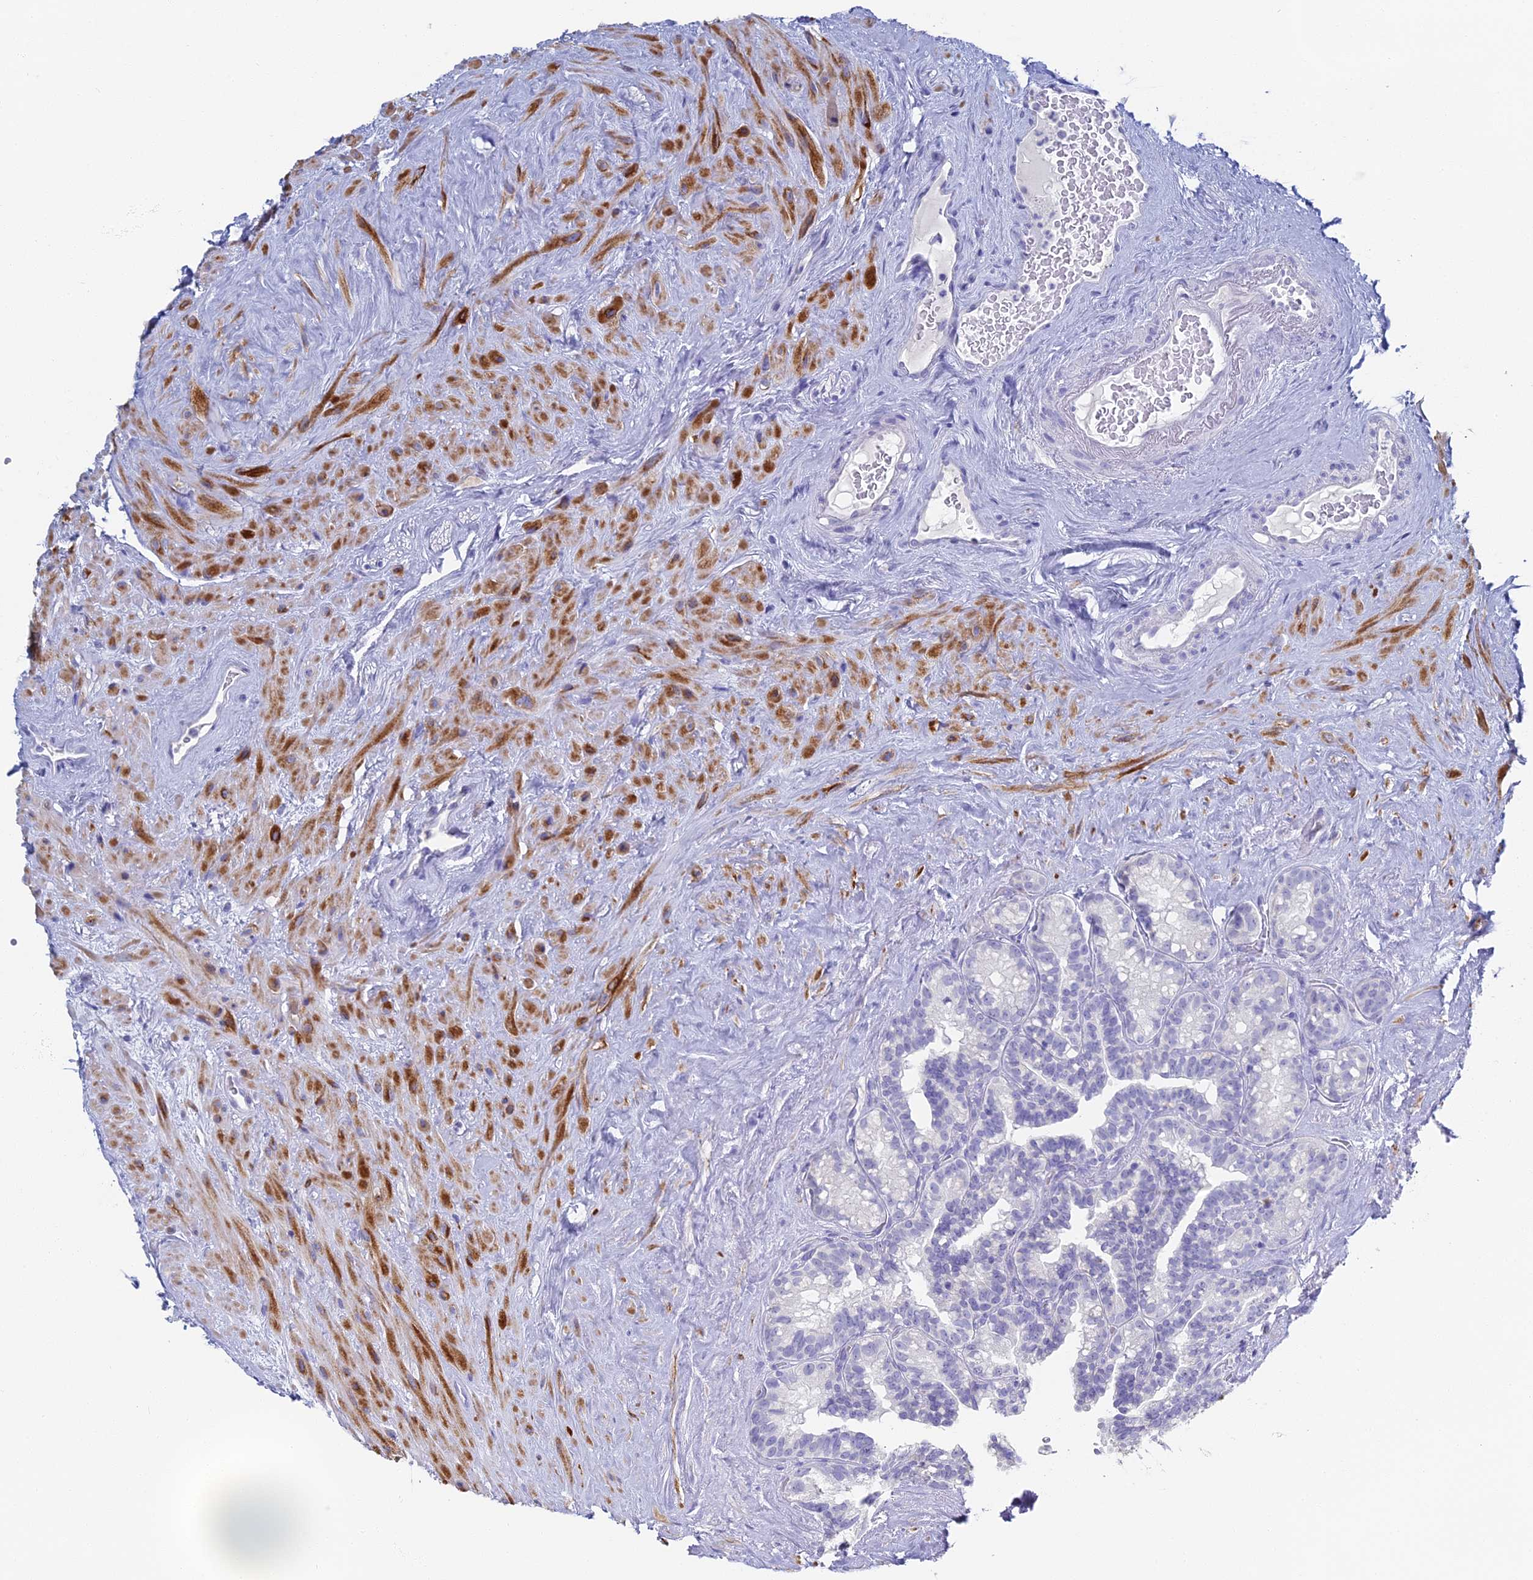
{"staining": {"intensity": "negative", "quantity": "none", "location": "none"}, "tissue": "seminal vesicle", "cell_type": "Glandular cells", "image_type": "normal", "snomed": [{"axis": "morphology", "description": "Normal tissue, NOS"}, {"axis": "topography", "description": "Prostate"}, {"axis": "topography", "description": "Seminal veicle"}], "caption": "Unremarkable seminal vesicle was stained to show a protein in brown. There is no significant positivity in glandular cells.", "gene": "ALPP", "patient": {"sex": "male", "age": 79}}